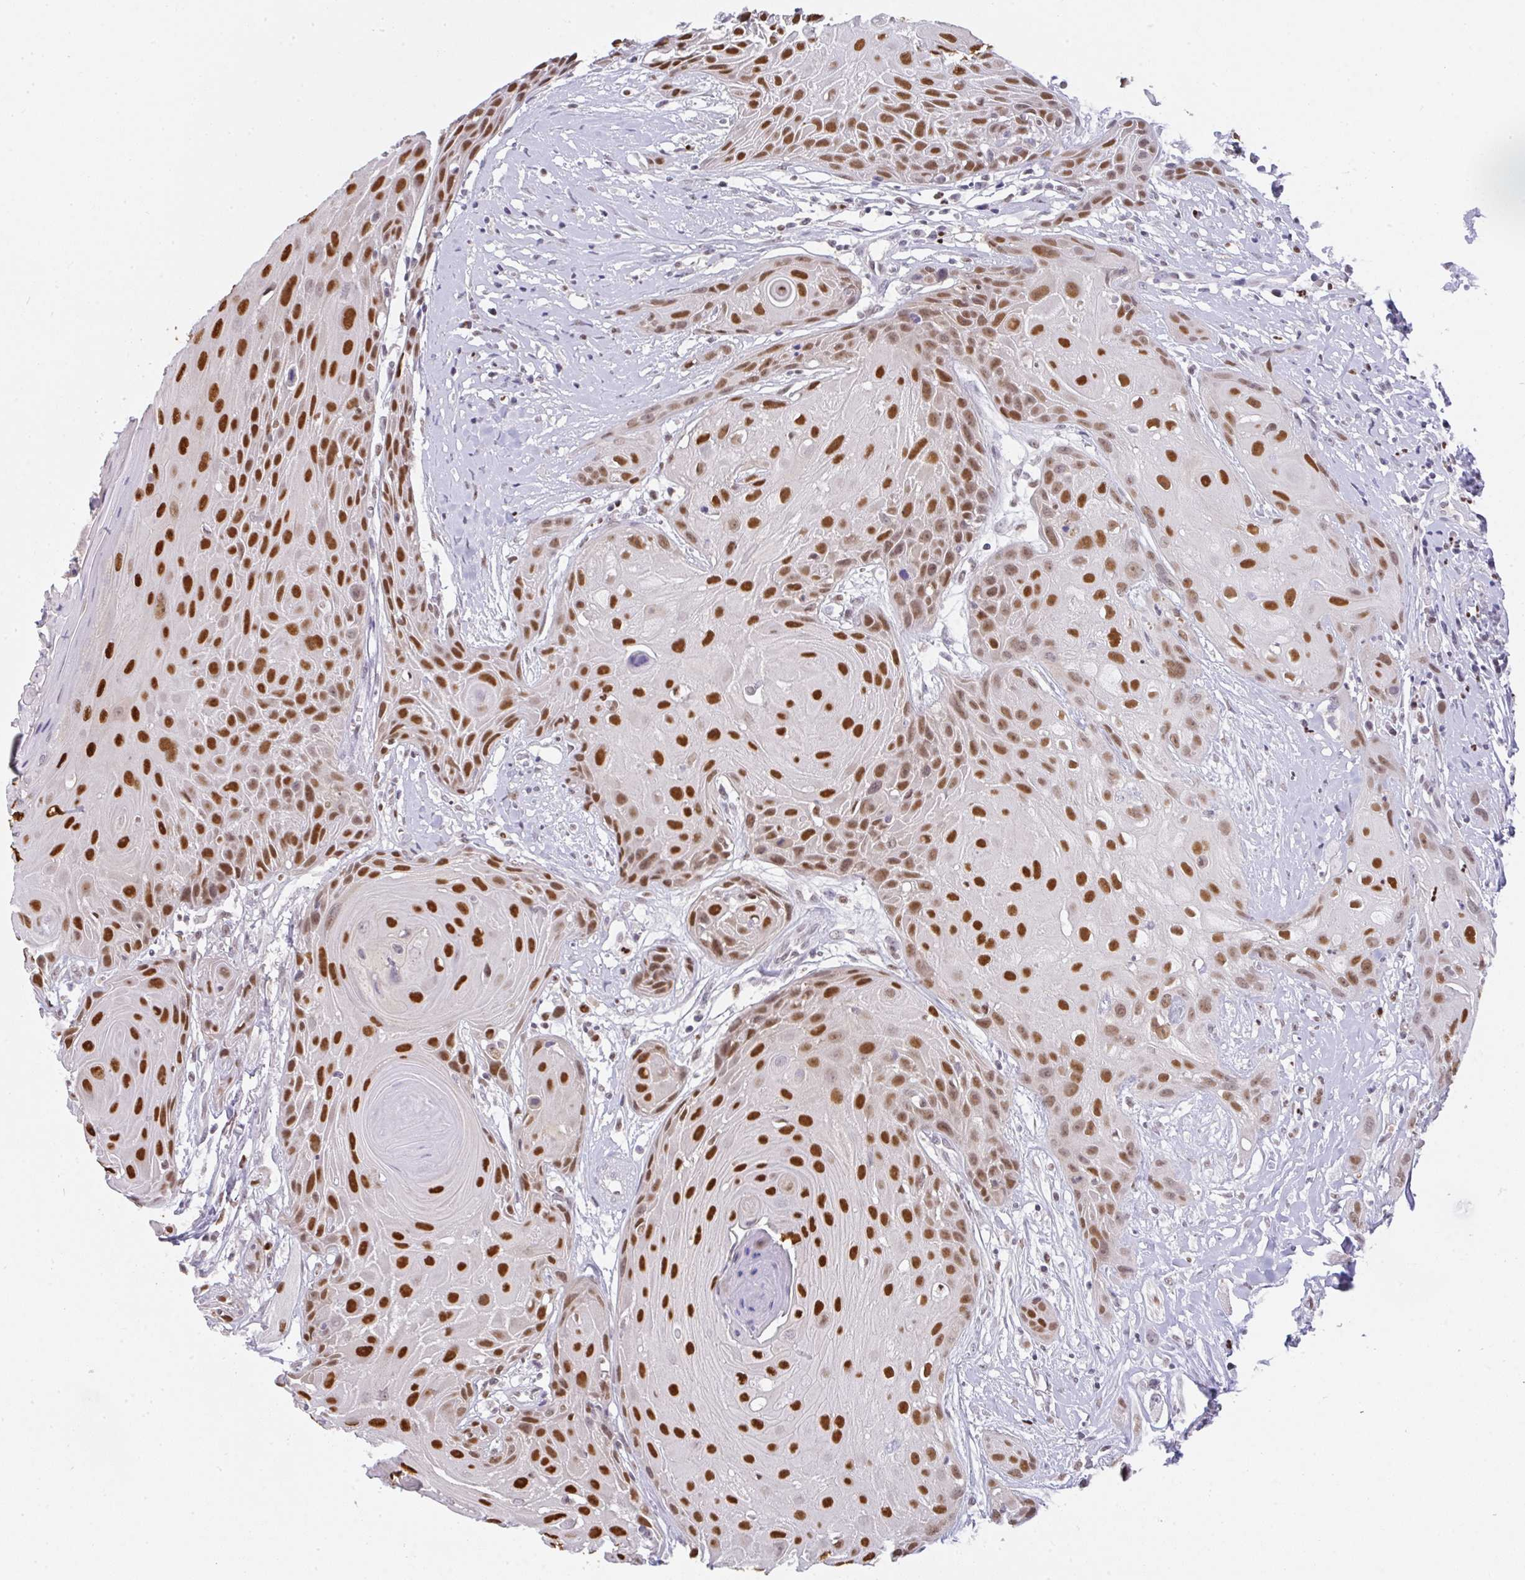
{"staining": {"intensity": "strong", "quantity": ">75%", "location": "nuclear"}, "tissue": "head and neck cancer", "cell_type": "Tumor cells", "image_type": "cancer", "snomed": [{"axis": "morphology", "description": "Squamous cell carcinoma, NOS"}, {"axis": "topography", "description": "Head-Neck"}], "caption": "A photomicrograph of human head and neck cancer stained for a protein exhibits strong nuclear brown staining in tumor cells. Using DAB (3,3'-diaminobenzidine) (brown) and hematoxylin (blue) stains, captured at high magnification using brightfield microscopy.", "gene": "BBX", "patient": {"sex": "female", "age": 73}}